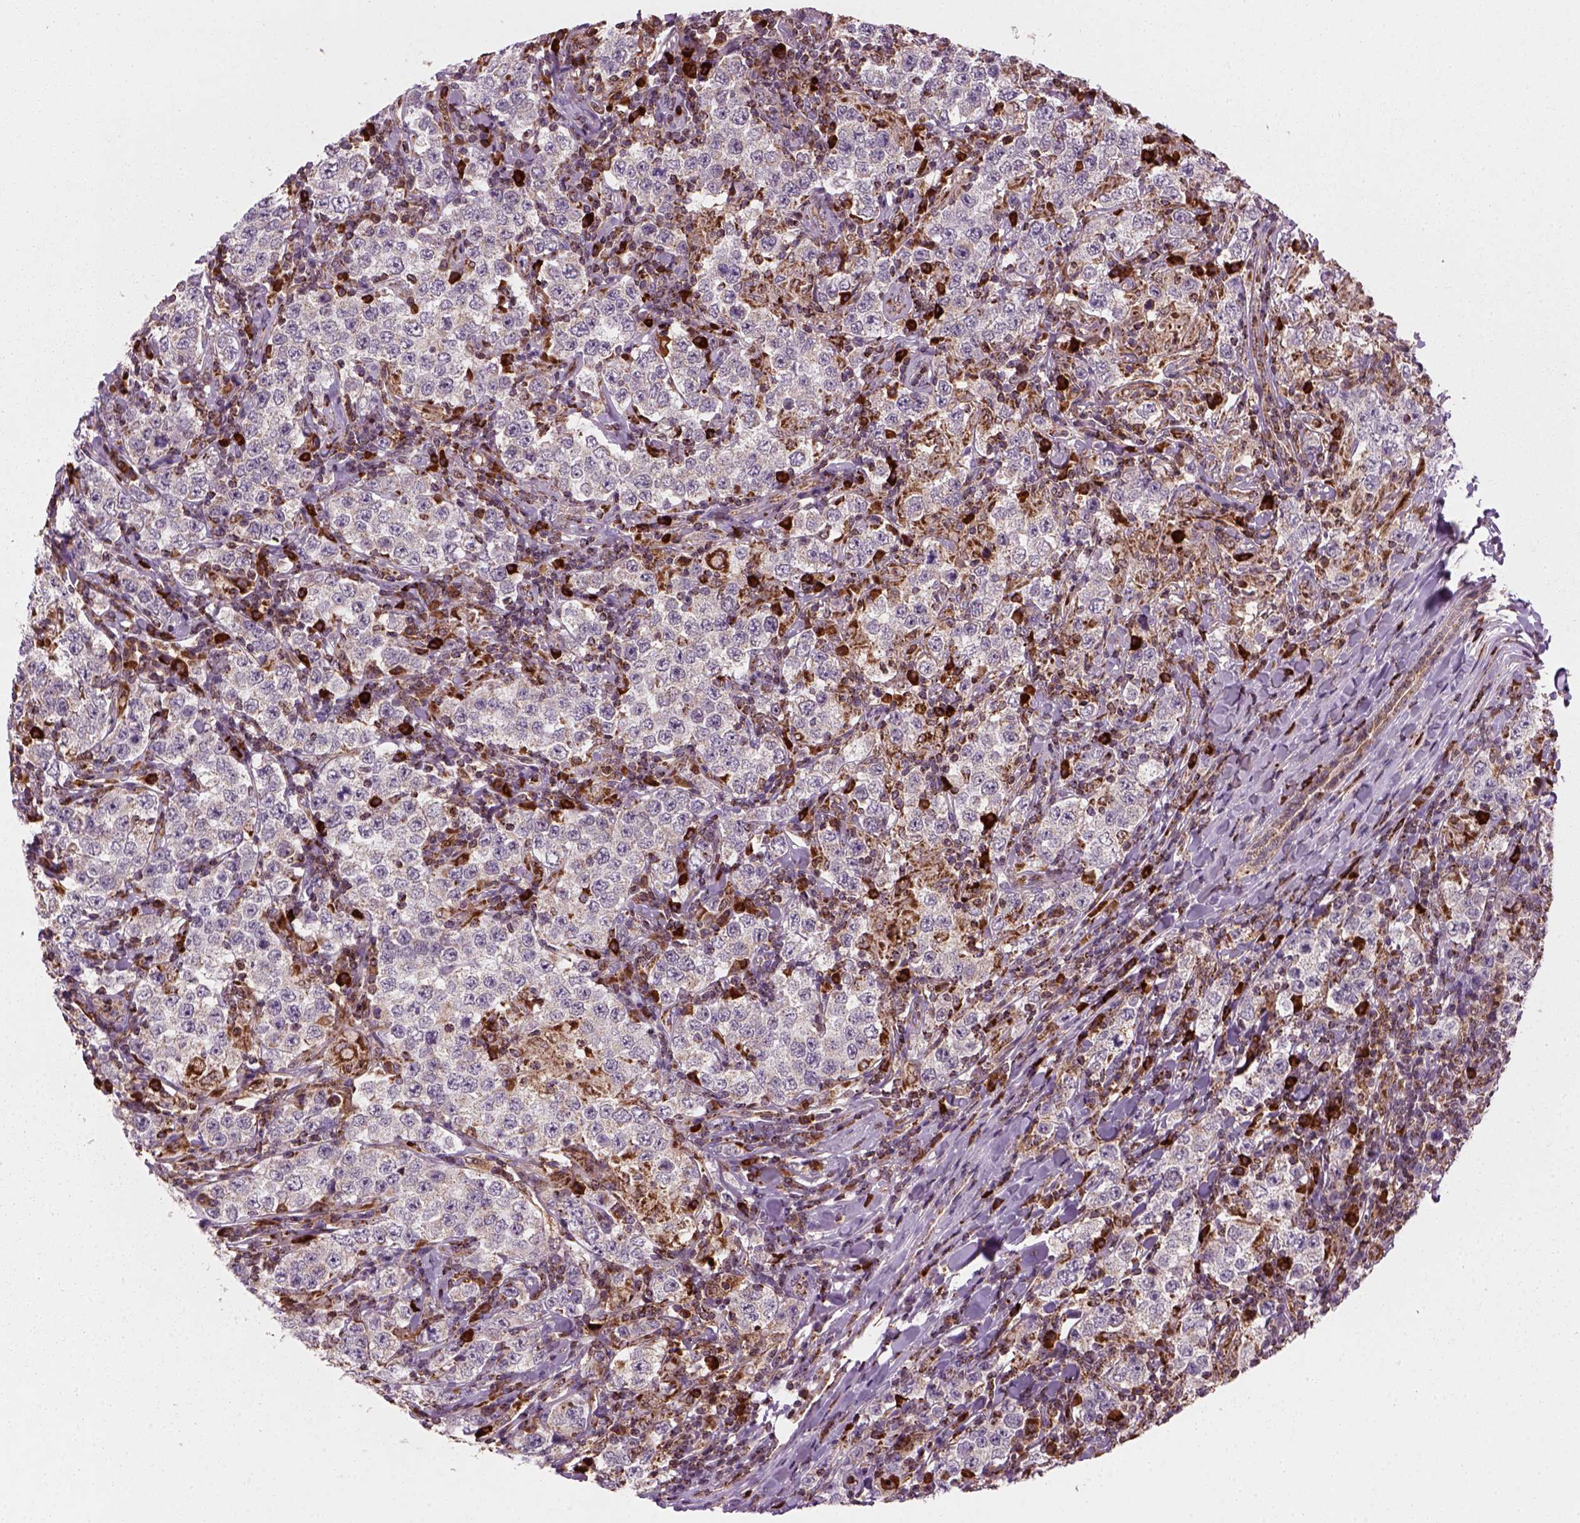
{"staining": {"intensity": "negative", "quantity": "none", "location": "none"}, "tissue": "testis cancer", "cell_type": "Tumor cells", "image_type": "cancer", "snomed": [{"axis": "morphology", "description": "Seminoma, NOS"}, {"axis": "morphology", "description": "Carcinoma, Embryonal, NOS"}, {"axis": "topography", "description": "Testis"}], "caption": "Immunohistochemical staining of testis cancer displays no significant staining in tumor cells.", "gene": "NUDT16L1", "patient": {"sex": "male", "age": 41}}